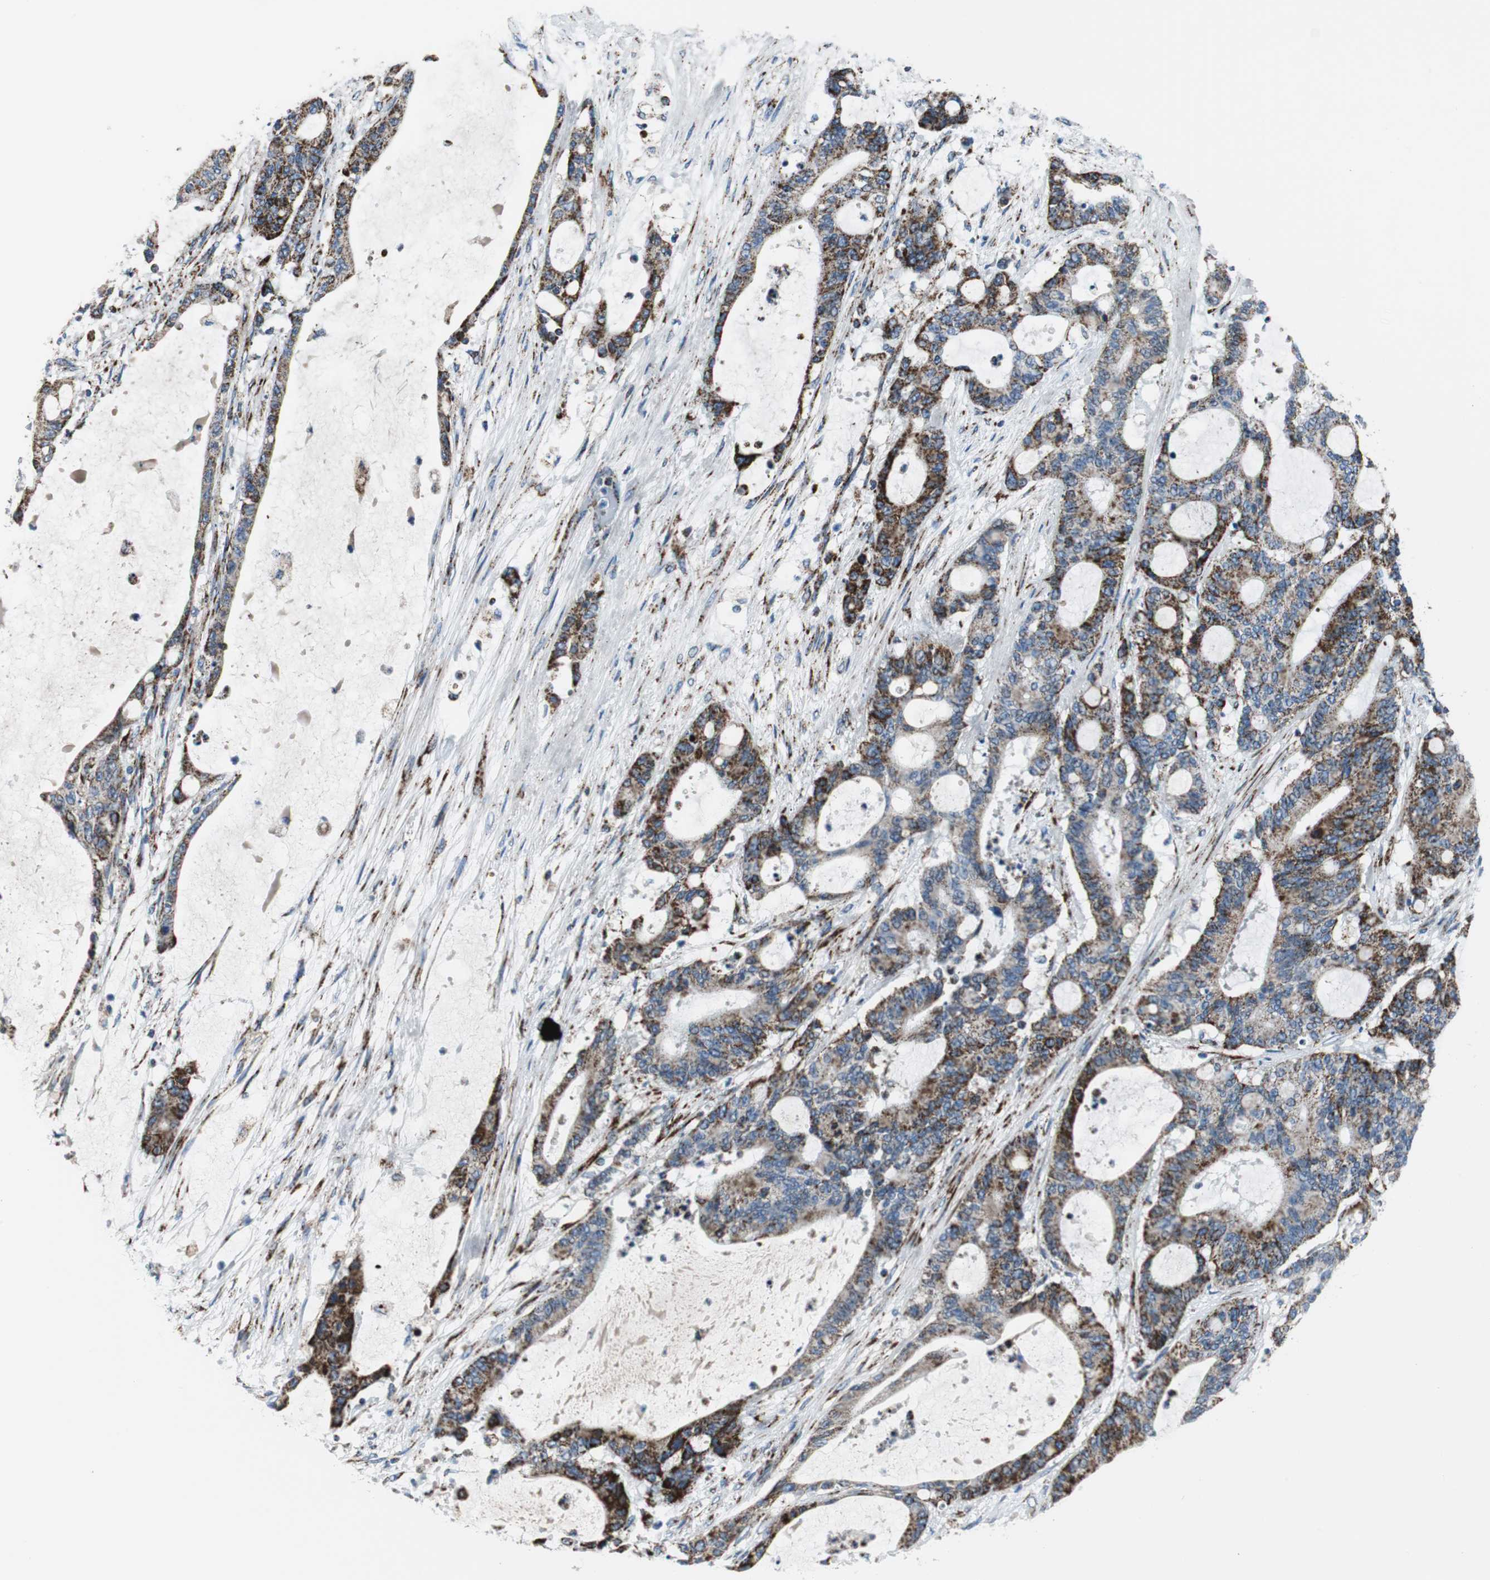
{"staining": {"intensity": "strong", "quantity": ">75%", "location": "cytoplasmic/membranous"}, "tissue": "liver cancer", "cell_type": "Tumor cells", "image_type": "cancer", "snomed": [{"axis": "morphology", "description": "Cholangiocarcinoma"}, {"axis": "topography", "description": "Liver"}], "caption": "The histopathology image shows immunohistochemical staining of liver cancer (cholangiocarcinoma). There is strong cytoplasmic/membranous expression is seen in approximately >75% of tumor cells.", "gene": "C1QTNF7", "patient": {"sex": "female", "age": 73}}